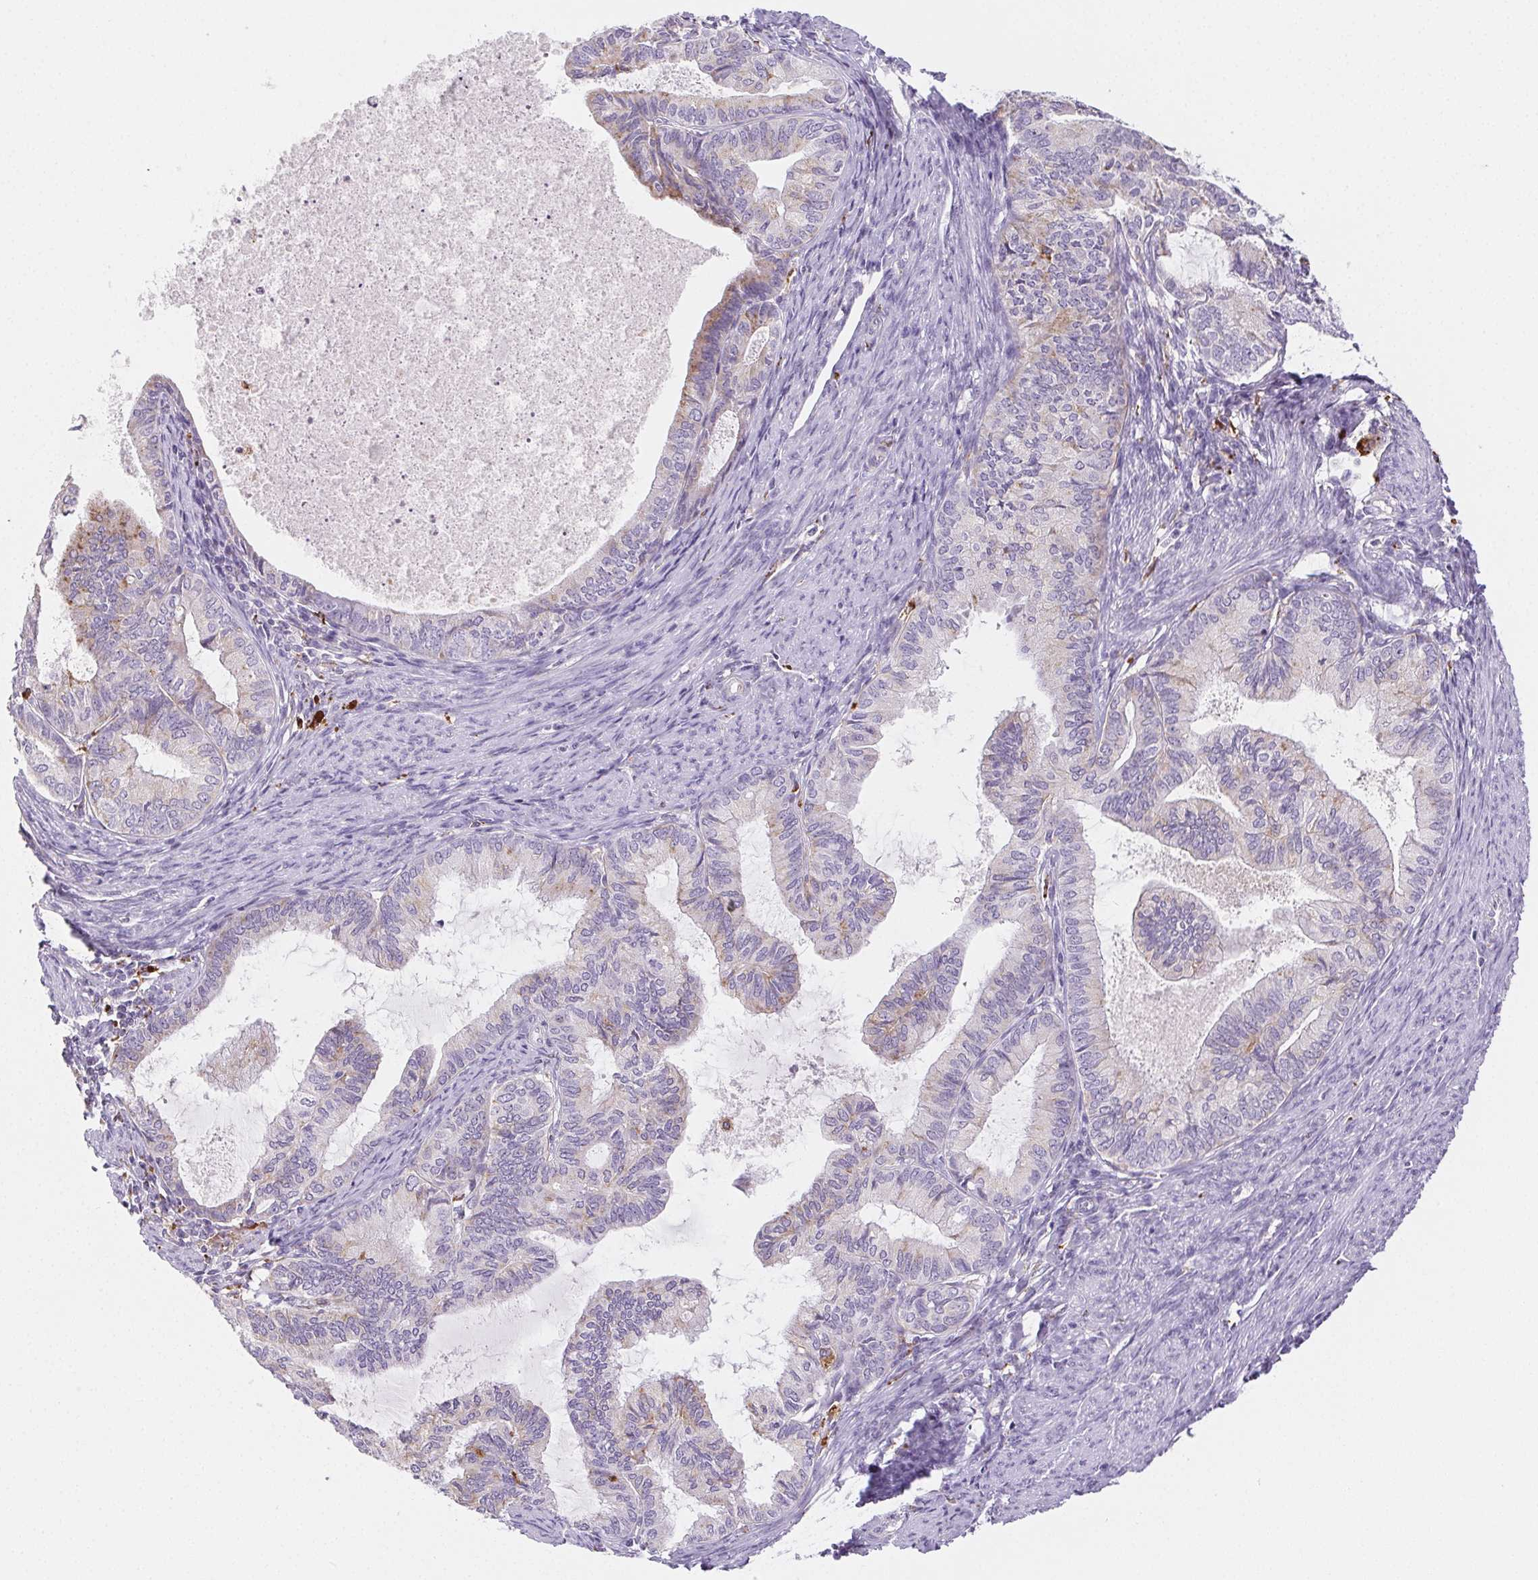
{"staining": {"intensity": "weak", "quantity": "<25%", "location": "cytoplasmic/membranous"}, "tissue": "endometrial cancer", "cell_type": "Tumor cells", "image_type": "cancer", "snomed": [{"axis": "morphology", "description": "Adenocarcinoma, NOS"}, {"axis": "topography", "description": "Endometrium"}], "caption": "DAB immunohistochemical staining of endometrial adenocarcinoma exhibits no significant staining in tumor cells.", "gene": "LIPA", "patient": {"sex": "female", "age": 86}}